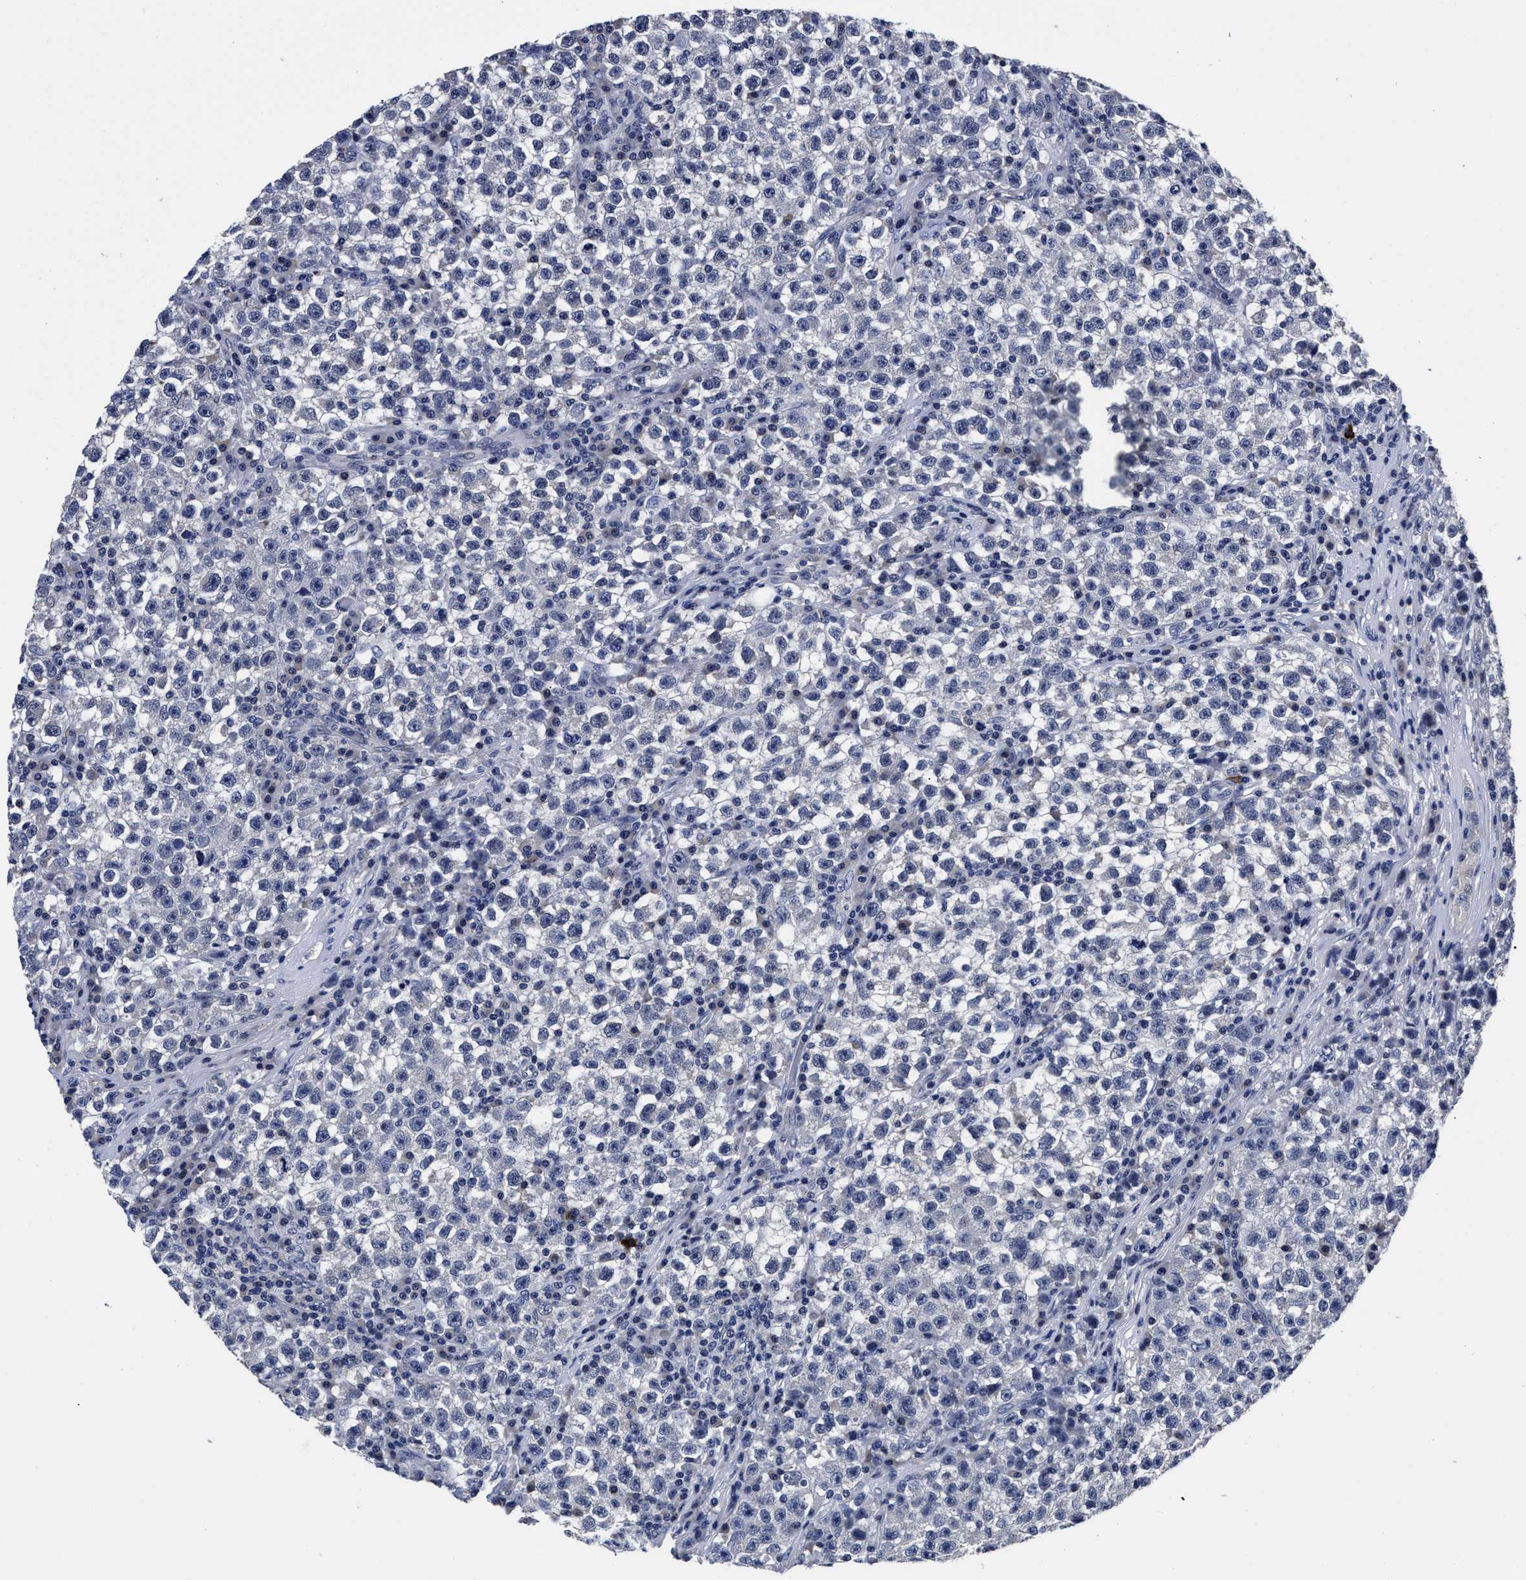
{"staining": {"intensity": "negative", "quantity": "none", "location": "none"}, "tissue": "testis cancer", "cell_type": "Tumor cells", "image_type": "cancer", "snomed": [{"axis": "morphology", "description": "Seminoma, NOS"}, {"axis": "topography", "description": "Testis"}], "caption": "Tumor cells are negative for brown protein staining in testis cancer.", "gene": "OLFML2A", "patient": {"sex": "male", "age": 22}}